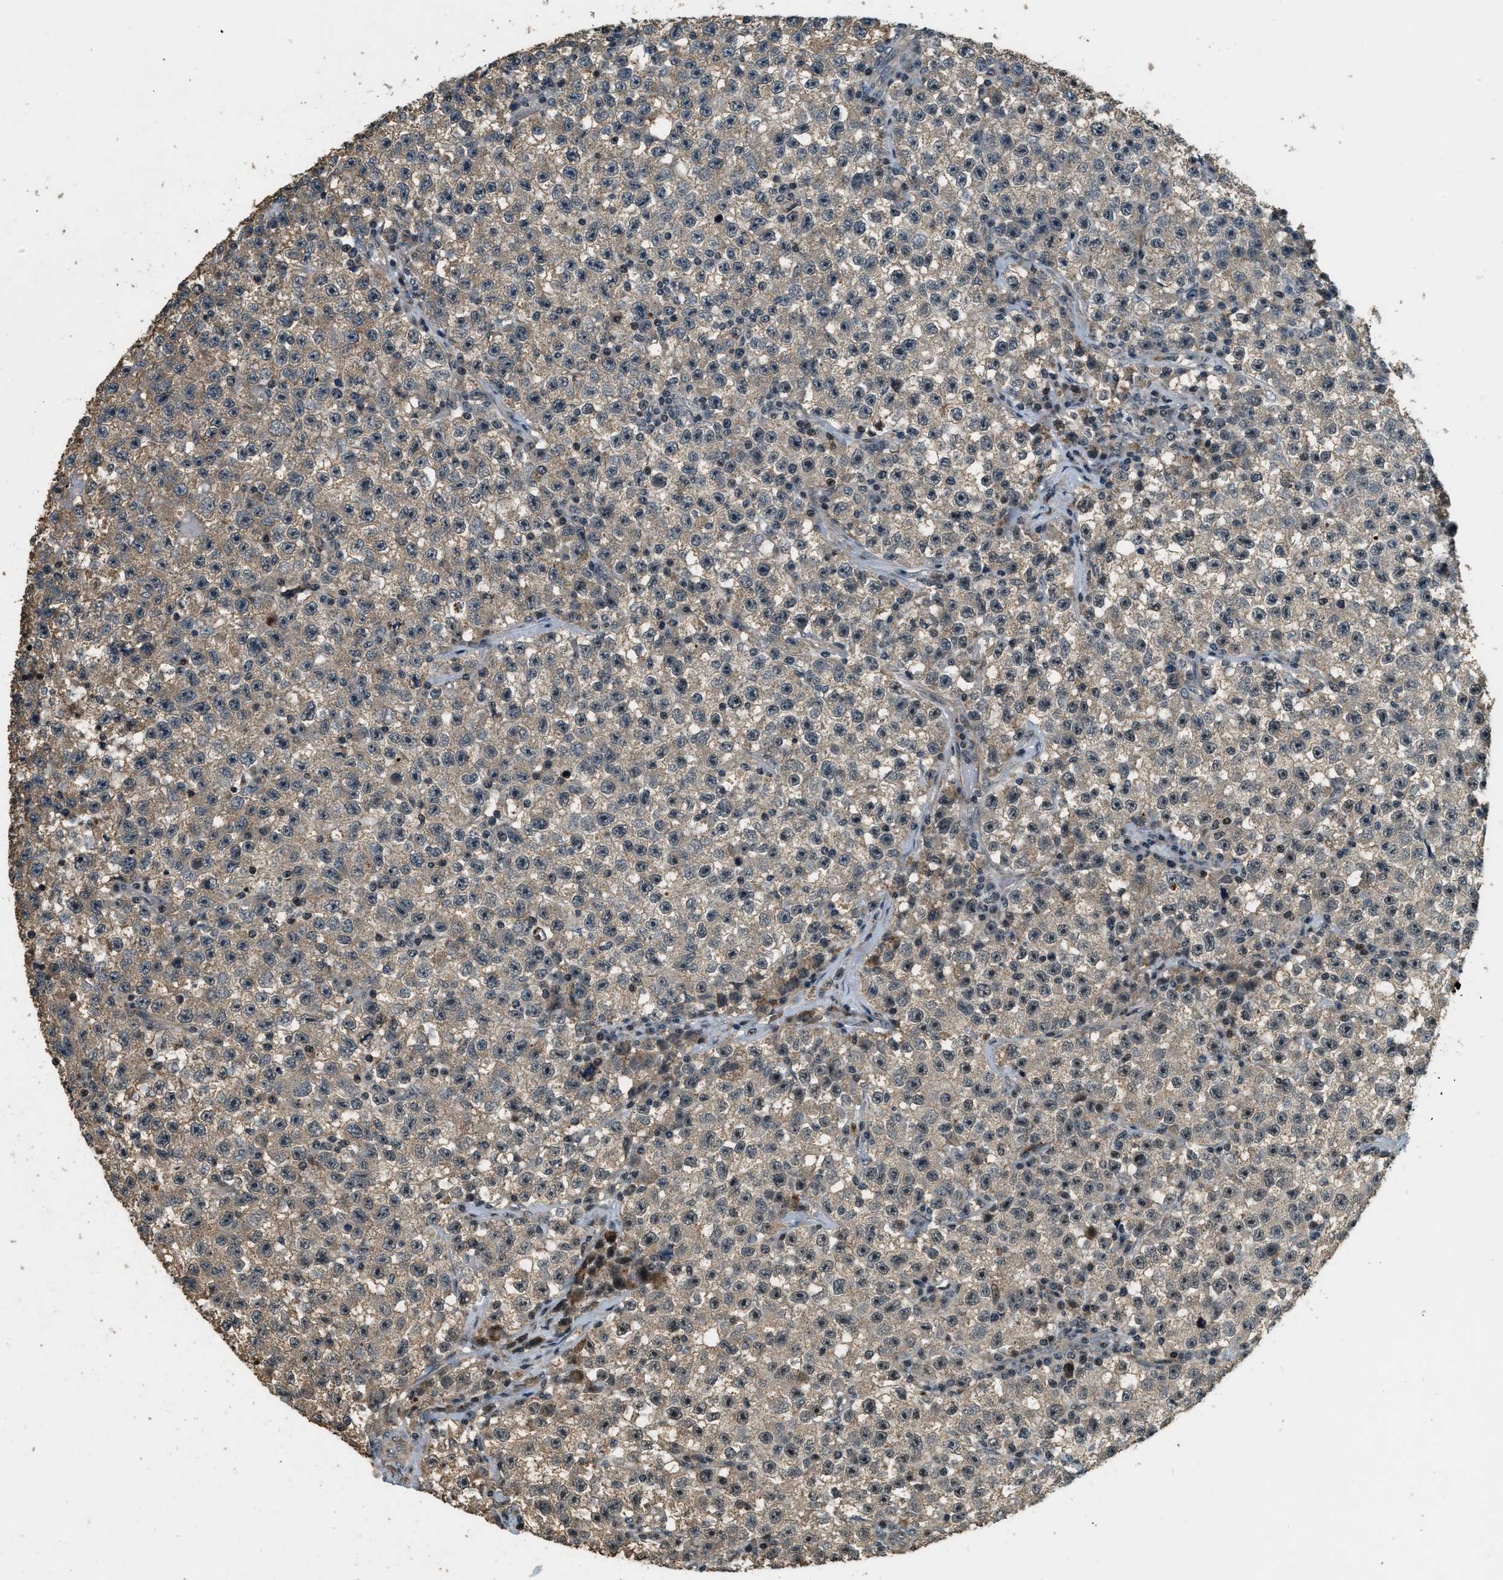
{"staining": {"intensity": "weak", "quantity": ">75%", "location": "cytoplasmic/membranous"}, "tissue": "testis cancer", "cell_type": "Tumor cells", "image_type": "cancer", "snomed": [{"axis": "morphology", "description": "Seminoma, NOS"}, {"axis": "topography", "description": "Testis"}], "caption": "DAB immunohistochemical staining of human seminoma (testis) demonstrates weak cytoplasmic/membranous protein expression in about >75% of tumor cells. Immunohistochemistry (ihc) stains the protein in brown and the nuclei are stained blue.", "gene": "MED21", "patient": {"sex": "male", "age": 22}}